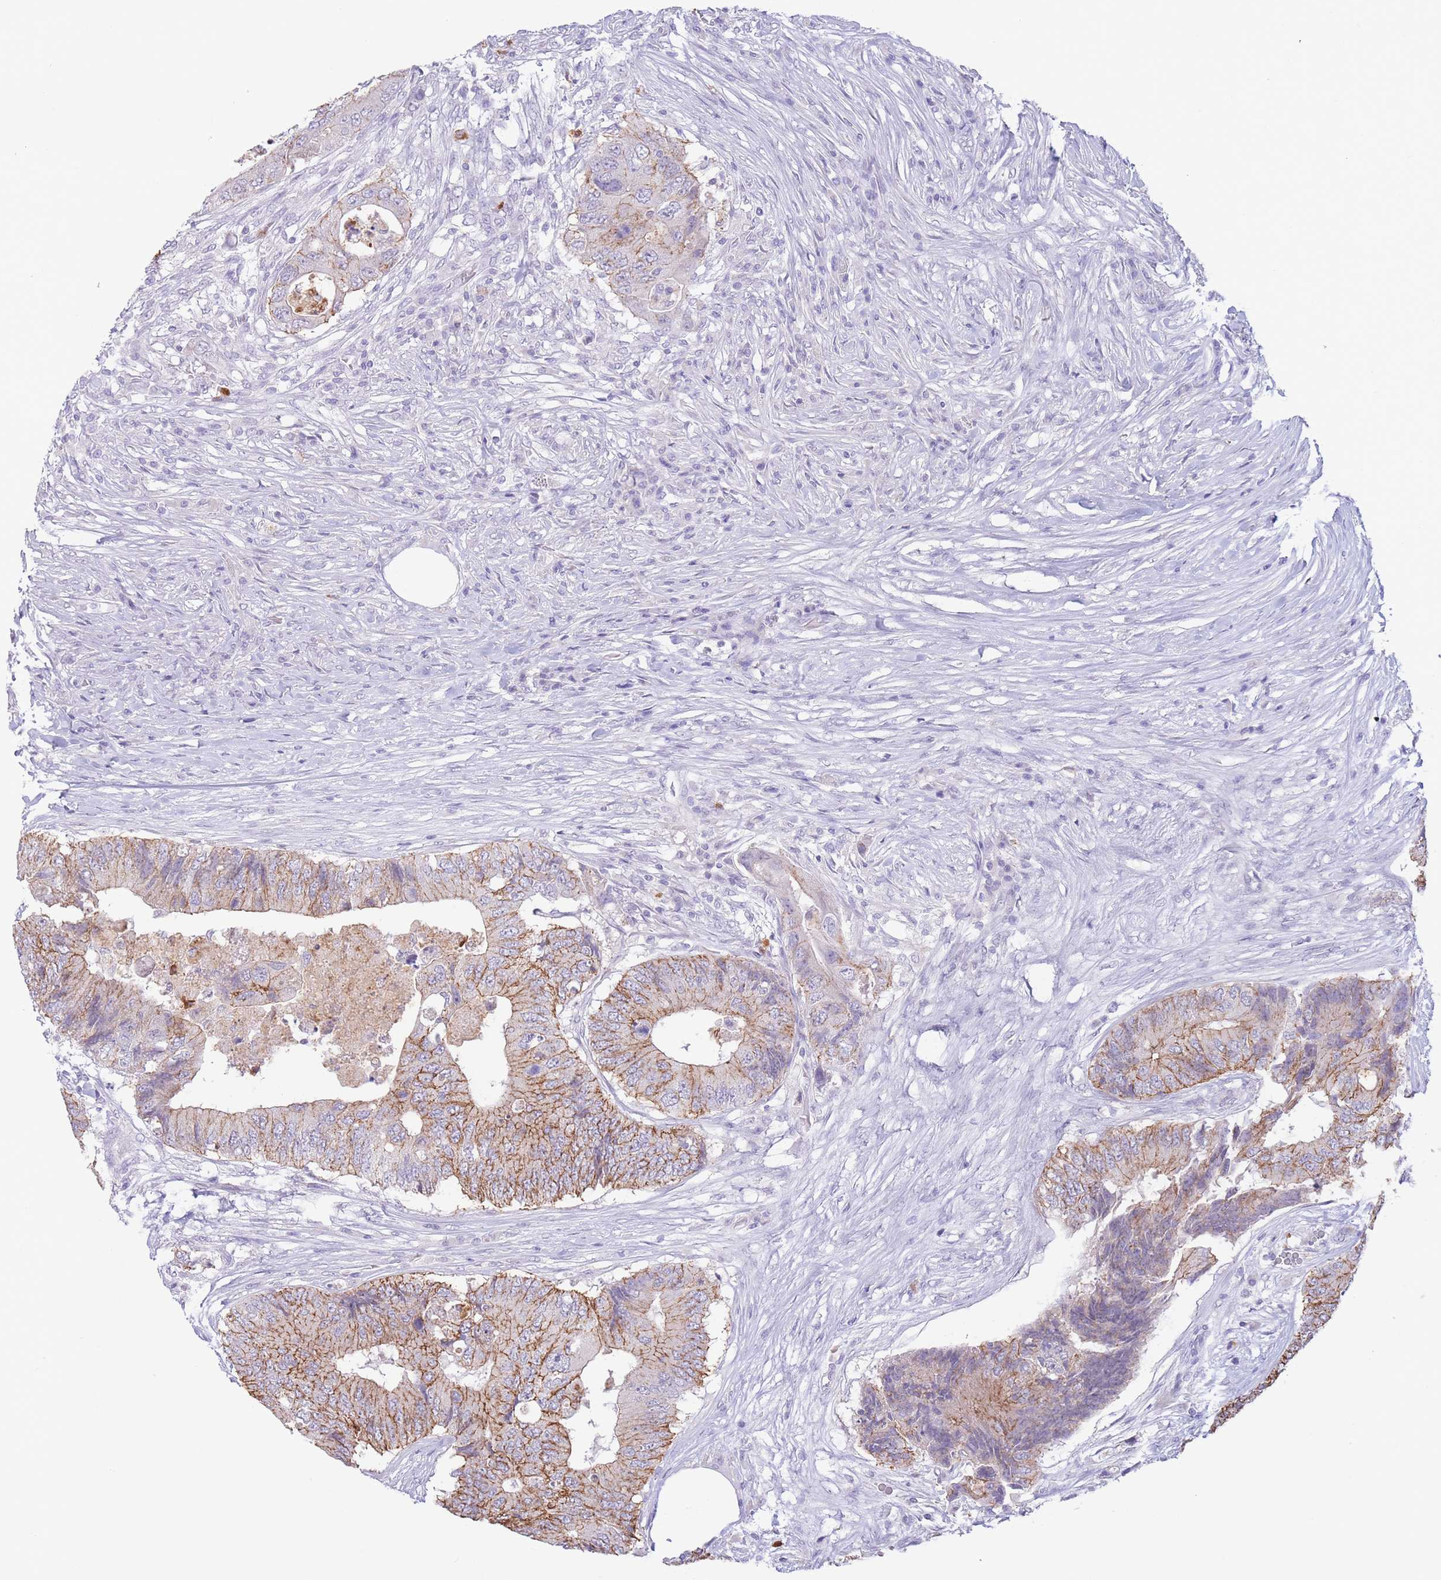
{"staining": {"intensity": "moderate", "quantity": "25%-75%", "location": "cytoplasmic/membranous"}, "tissue": "colorectal cancer", "cell_type": "Tumor cells", "image_type": "cancer", "snomed": [{"axis": "morphology", "description": "Adenocarcinoma, NOS"}, {"axis": "topography", "description": "Colon"}], "caption": "Human colorectal cancer stained for a protein (brown) reveals moderate cytoplasmic/membranous positive expression in approximately 25%-75% of tumor cells.", "gene": "LCLAT1", "patient": {"sex": "male", "age": 71}}